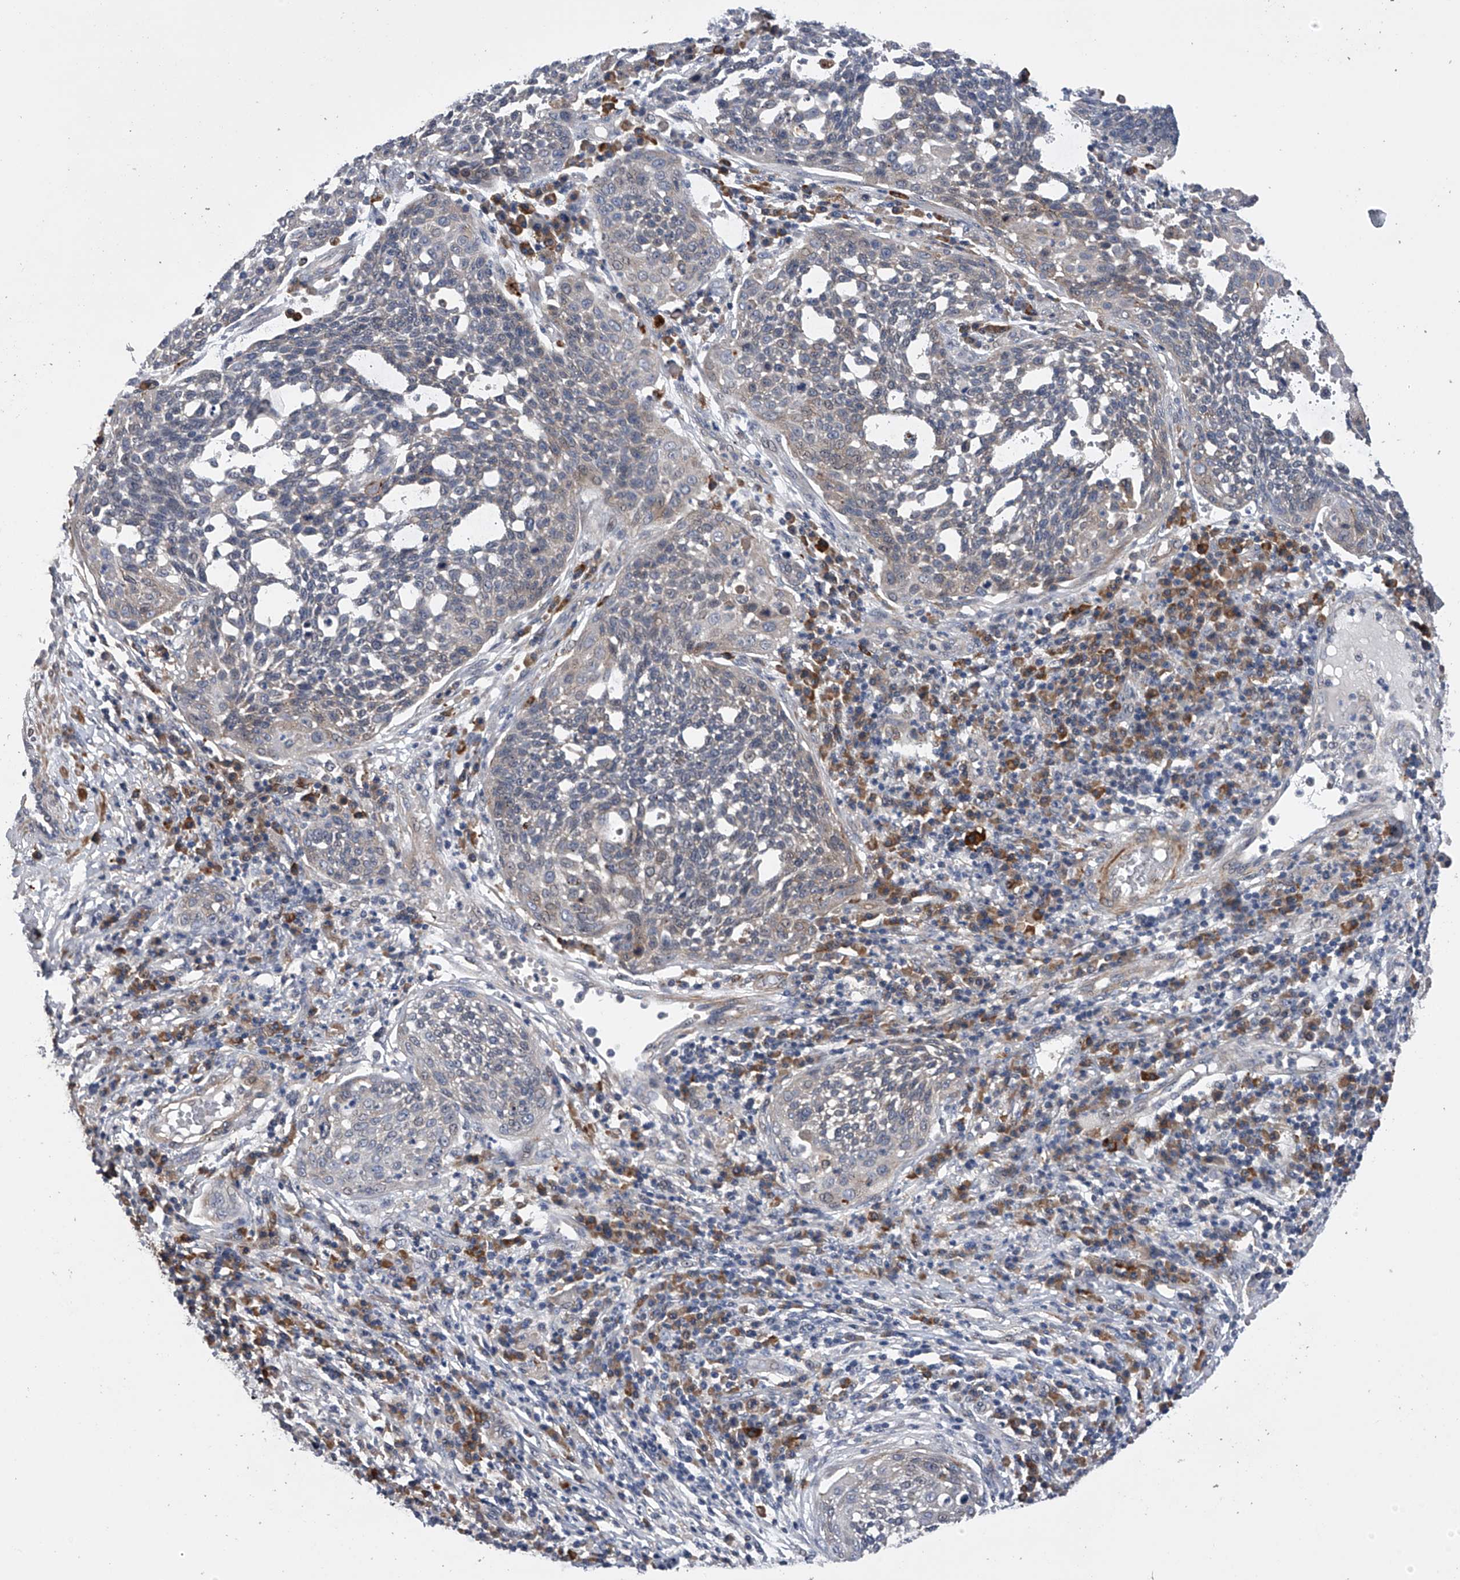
{"staining": {"intensity": "negative", "quantity": "none", "location": "none"}, "tissue": "cervical cancer", "cell_type": "Tumor cells", "image_type": "cancer", "snomed": [{"axis": "morphology", "description": "Squamous cell carcinoma, NOS"}, {"axis": "topography", "description": "Cervix"}], "caption": "DAB (3,3'-diaminobenzidine) immunohistochemical staining of cervical cancer displays no significant positivity in tumor cells. The staining was performed using DAB to visualize the protein expression in brown, while the nuclei were stained in blue with hematoxylin (Magnification: 20x).", "gene": "SPOCK1", "patient": {"sex": "female", "age": 34}}